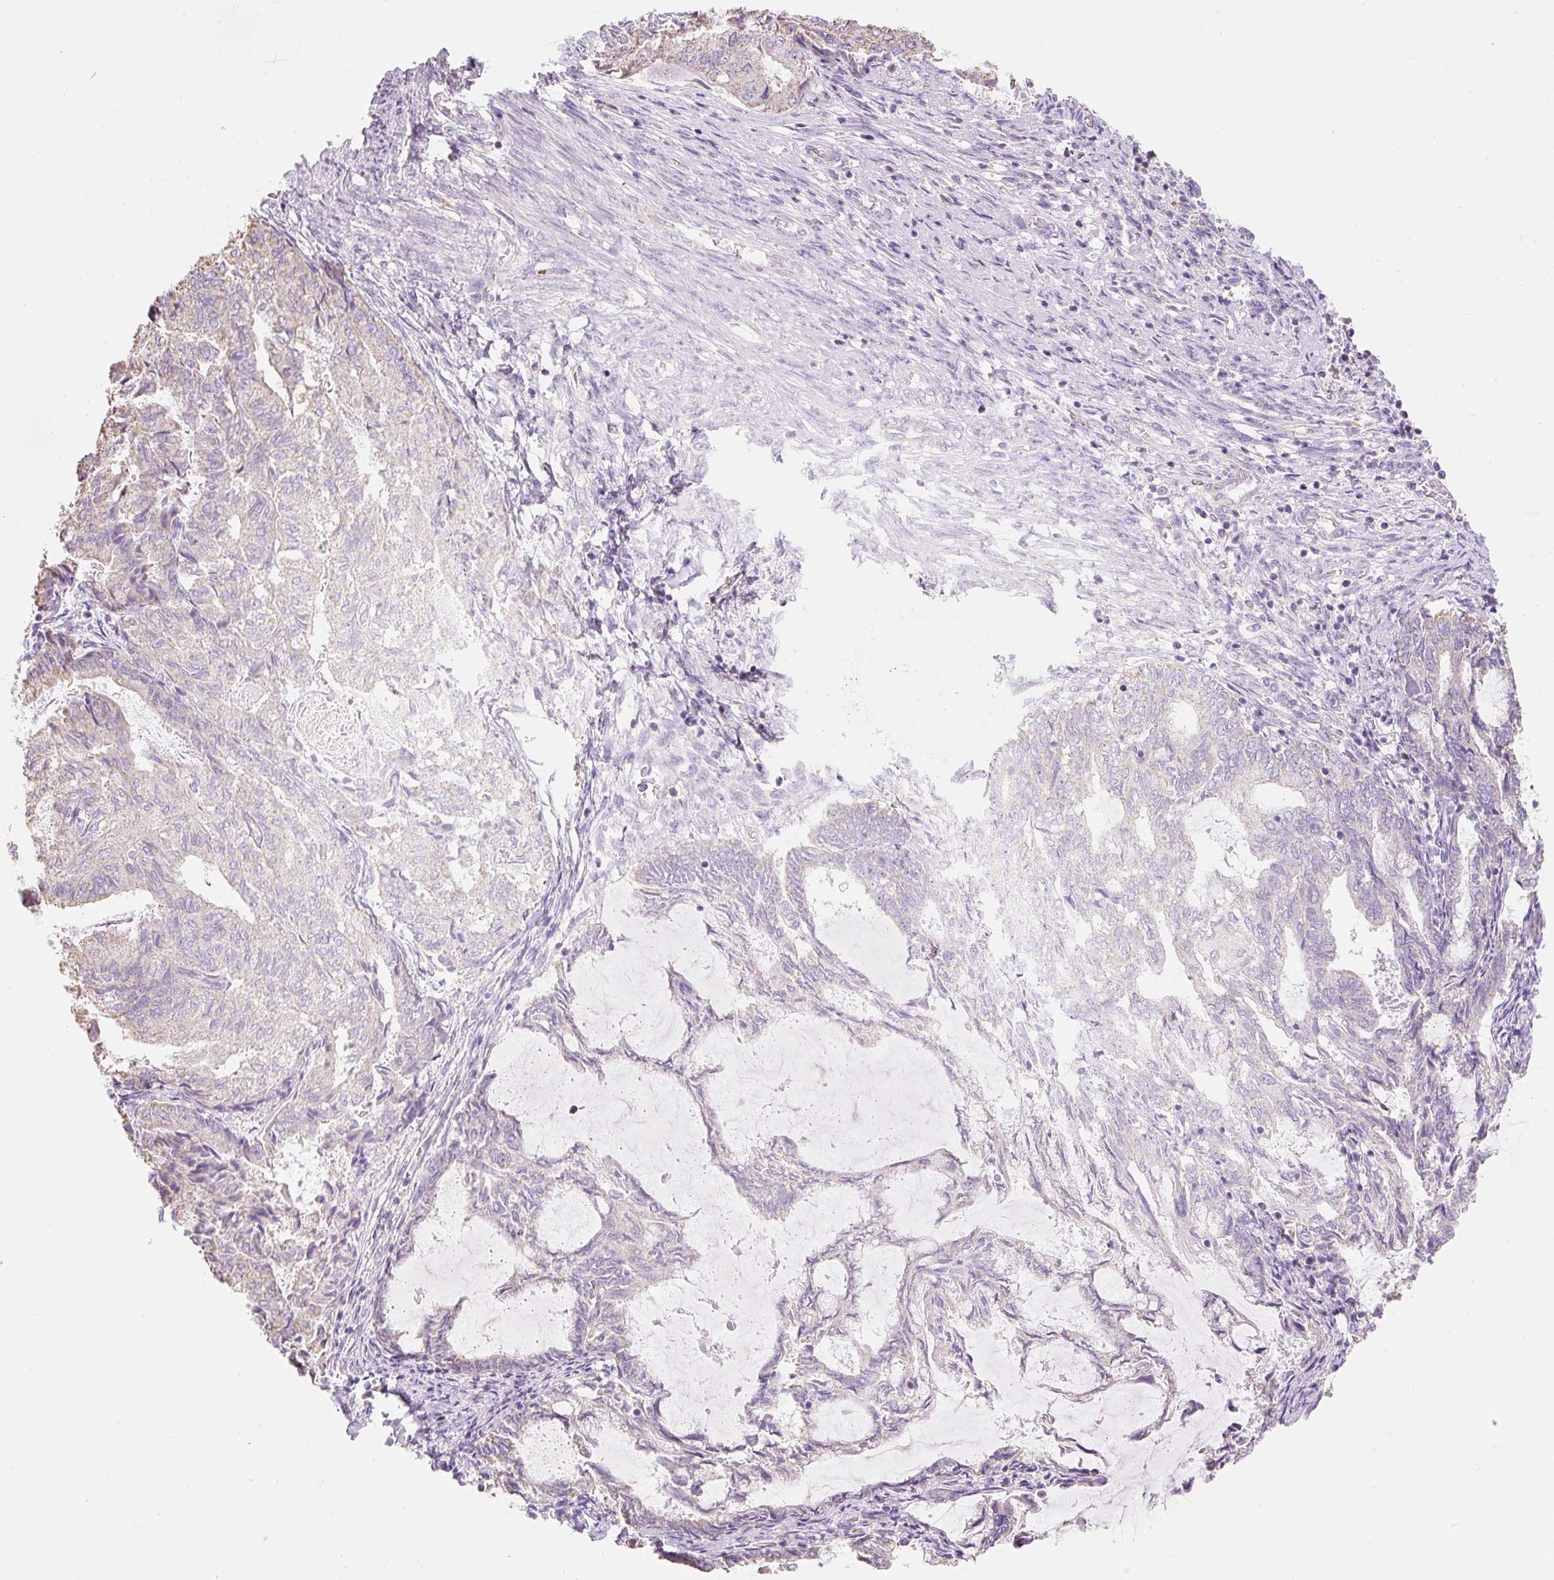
{"staining": {"intensity": "weak", "quantity": "<25%", "location": "cytoplasmic/membranous"}, "tissue": "endometrial cancer", "cell_type": "Tumor cells", "image_type": "cancer", "snomed": [{"axis": "morphology", "description": "Adenocarcinoma, NOS"}, {"axis": "topography", "description": "Endometrium"}], "caption": "Immunohistochemical staining of human endometrial cancer (adenocarcinoma) exhibits no significant positivity in tumor cells.", "gene": "DHX35", "patient": {"sex": "female", "age": 80}}